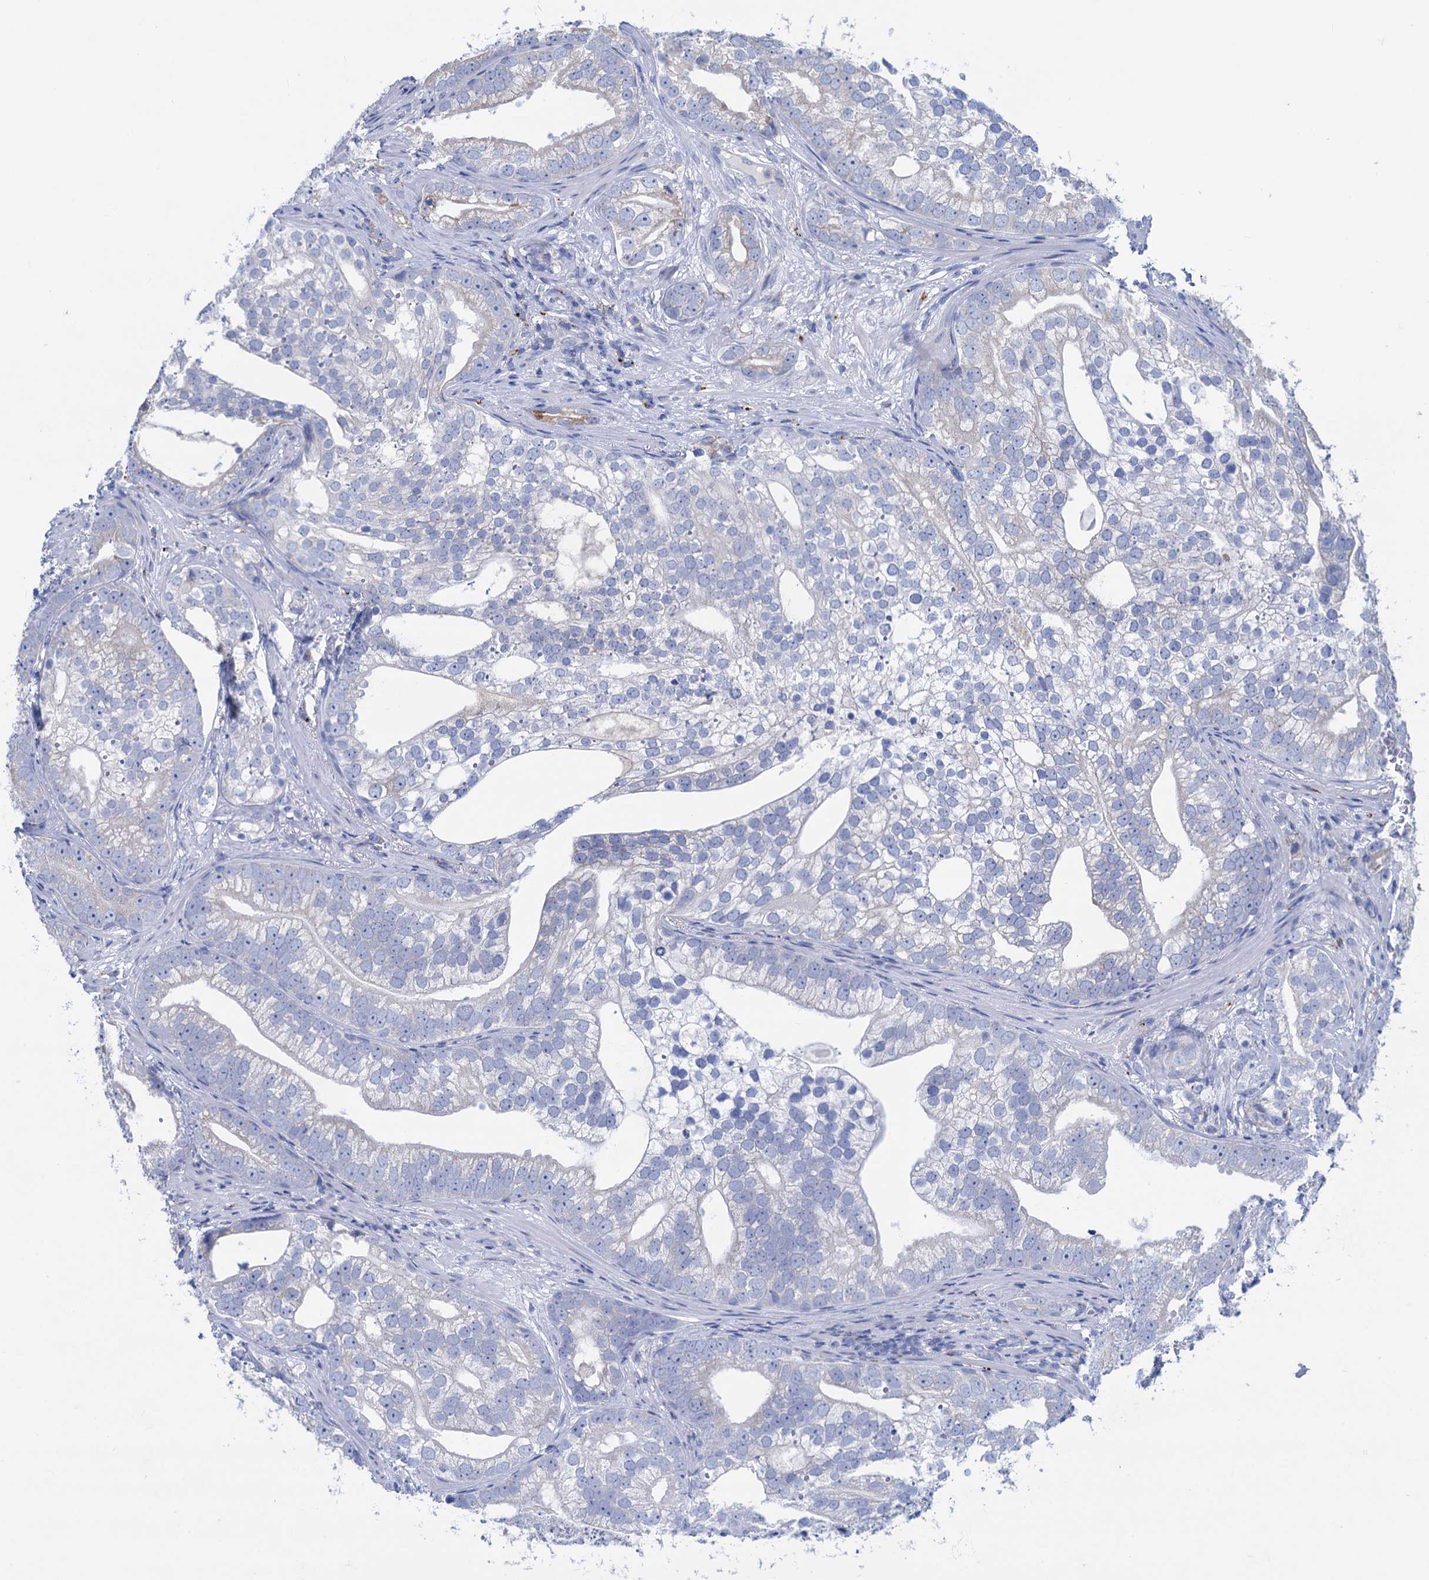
{"staining": {"intensity": "negative", "quantity": "none", "location": "none"}, "tissue": "prostate cancer", "cell_type": "Tumor cells", "image_type": "cancer", "snomed": [{"axis": "morphology", "description": "Adenocarcinoma, High grade"}, {"axis": "topography", "description": "Prostate"}], "caption": "The micrograph exhibits no significant expression in tumor cells of prostate high-grade adenocarcinoma.", "gene": "ANKS3", "patient": {"sex": "male", "age": 75}}